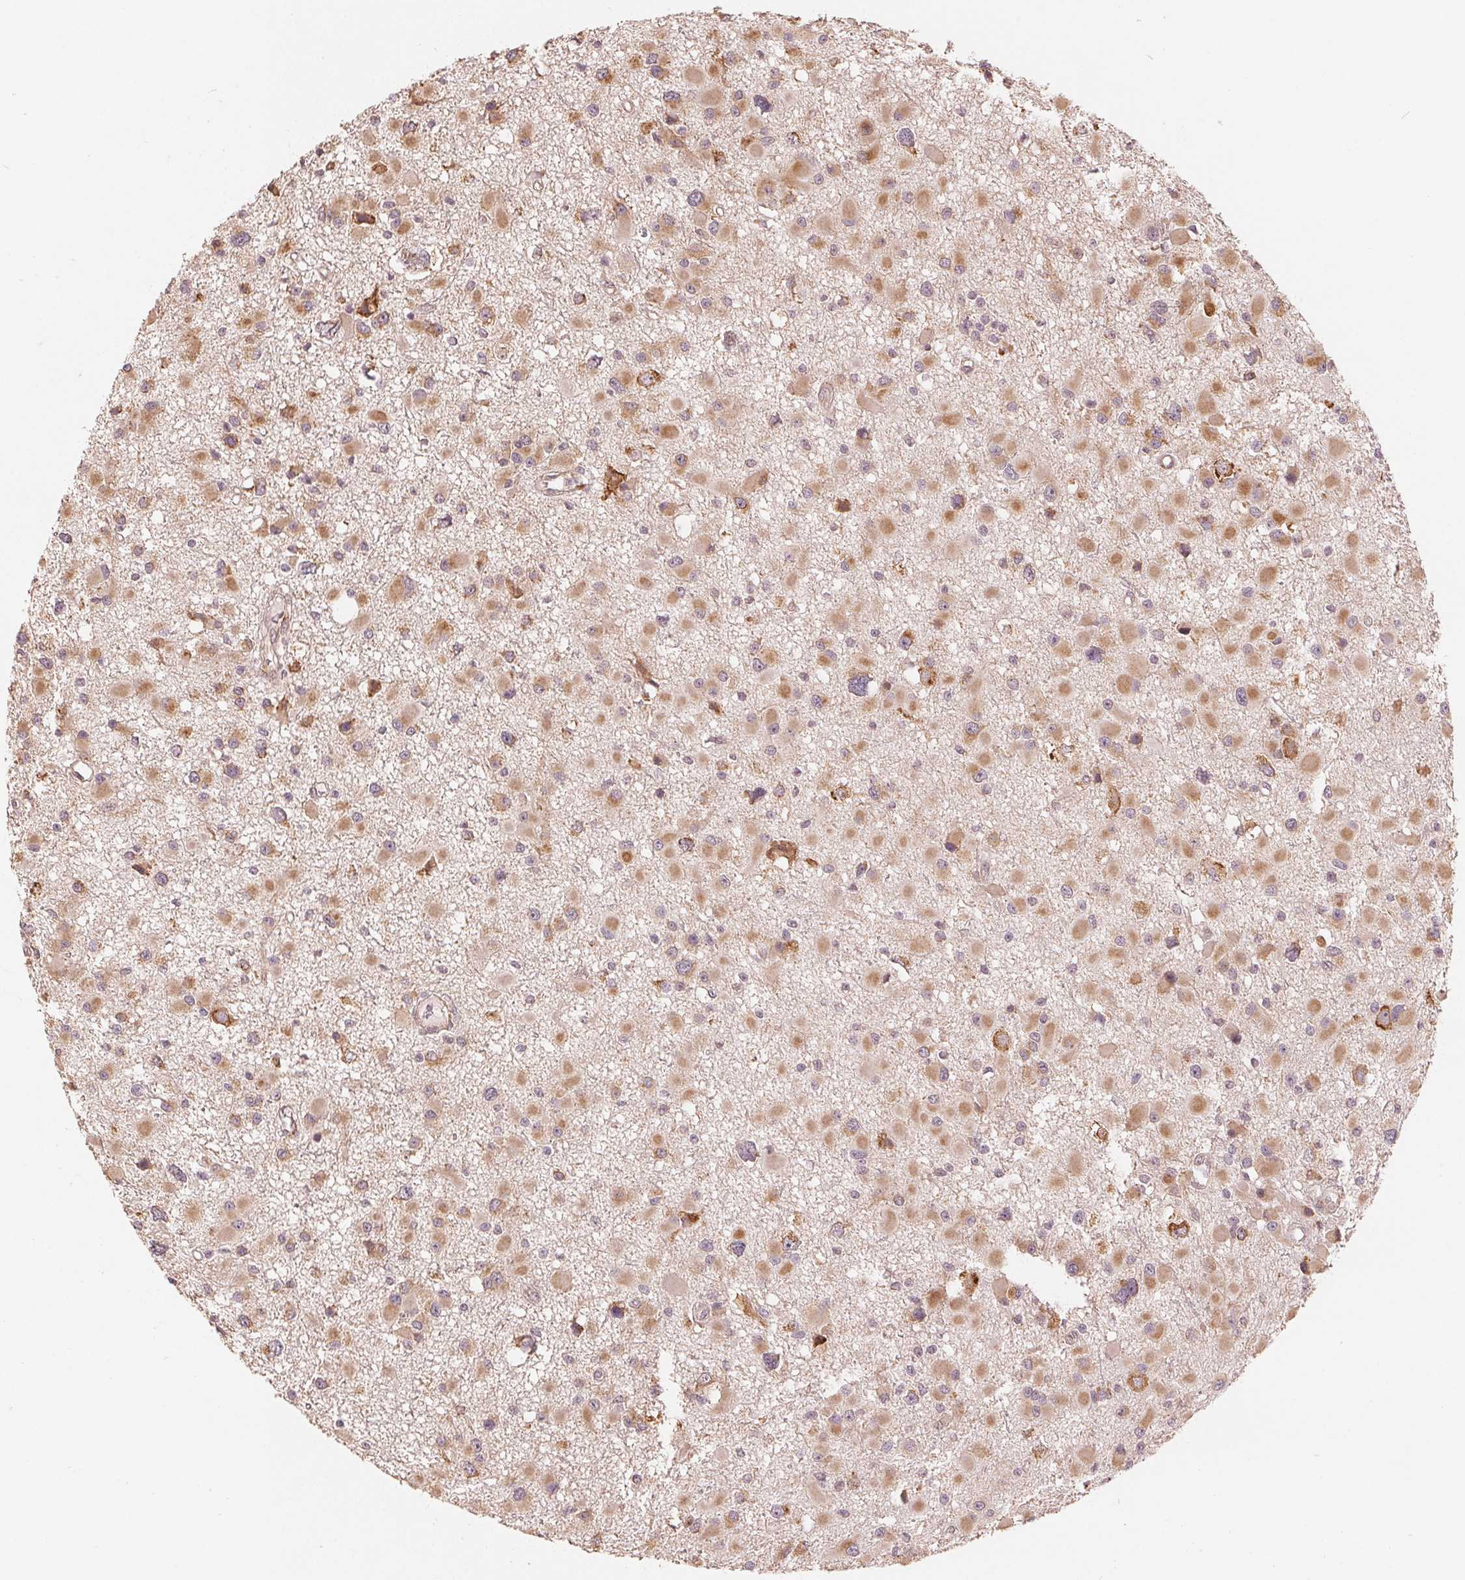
{"staining": {"intensity": "moderate", "quantity": "25%-75%", "location": "cytoplasmic/membranous"}, "tissue": "glioma", "cell_type": "Tumor cells", "image_type": "cancer", "snomed": [{"axis": "morphology", "description": "Glioma, malignant, High grade"}, {"axis": "topography", "description": "Brain"}], "caption": "Immunohistochemical staining of human glioma reveals medium levels of moderate cytoplasmic/membranous protein expression in about 25%-75% of tumor cells.", "gene": "SLC20A1", "patient": {"sex": "male", "age": 54}}